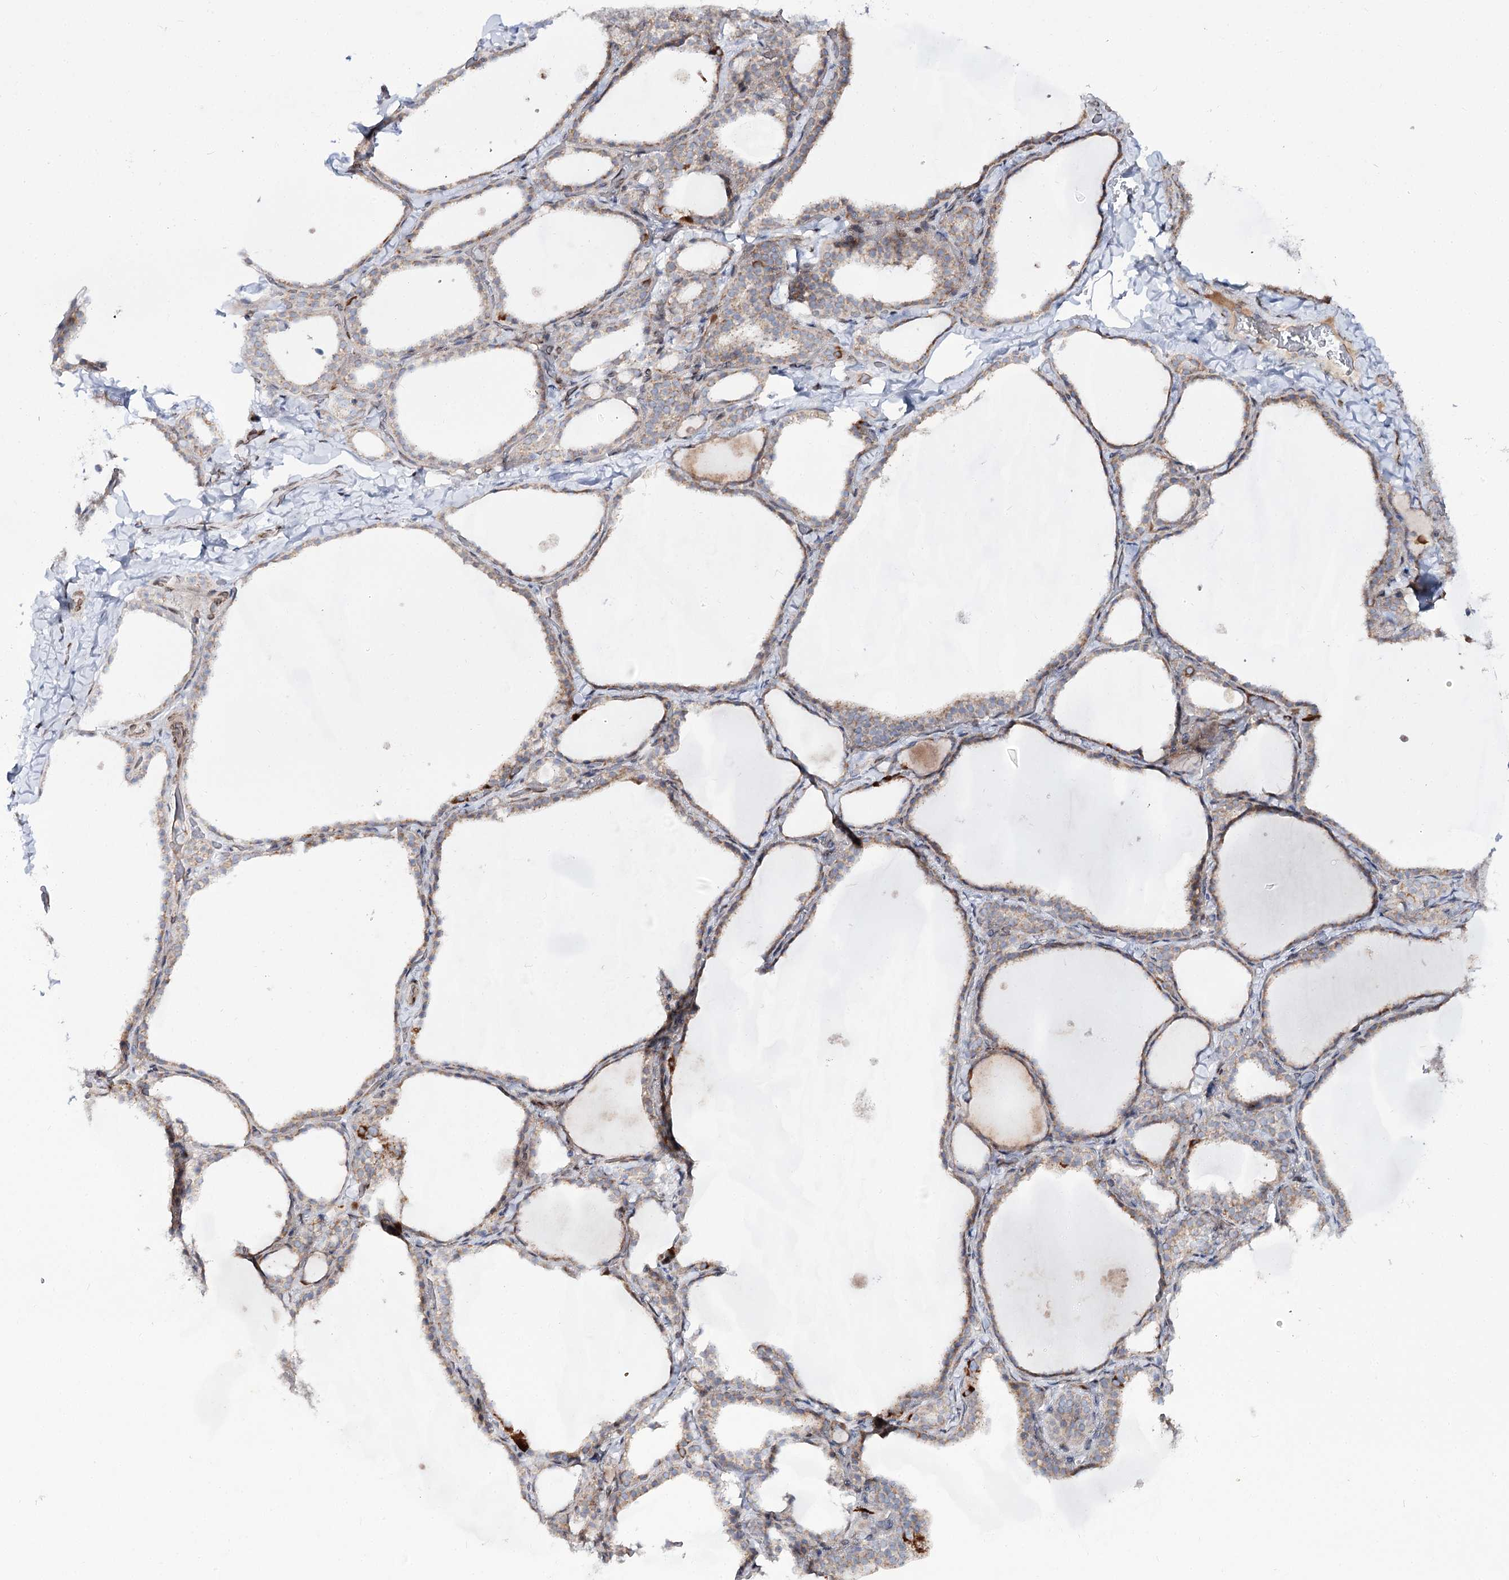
{"staining": {"intensity": "weak", "quantity": "25%-75%", "location": "cytoplasmic/membranous"}, "tissue": "thyroid gland", "cell_type": "Glandular cells", "image_type": "normal", "snomed": [{"axis": "morphology", "description": "Normal tissue, NOS"}, {"axis": "topography", "description": "Thyroid gland"}], "caption": "A brown stain labels weak cytoplasmic/membranous staining of a protein in glandular cells of normal thyroid gland. The protein of interest is stained brown, and the nuclei are stained in blue (DAB IHC with brightfield microscopy, high magnification).", "gene": "C11orf80", "patient": {"sex": "female", "age": 22}}